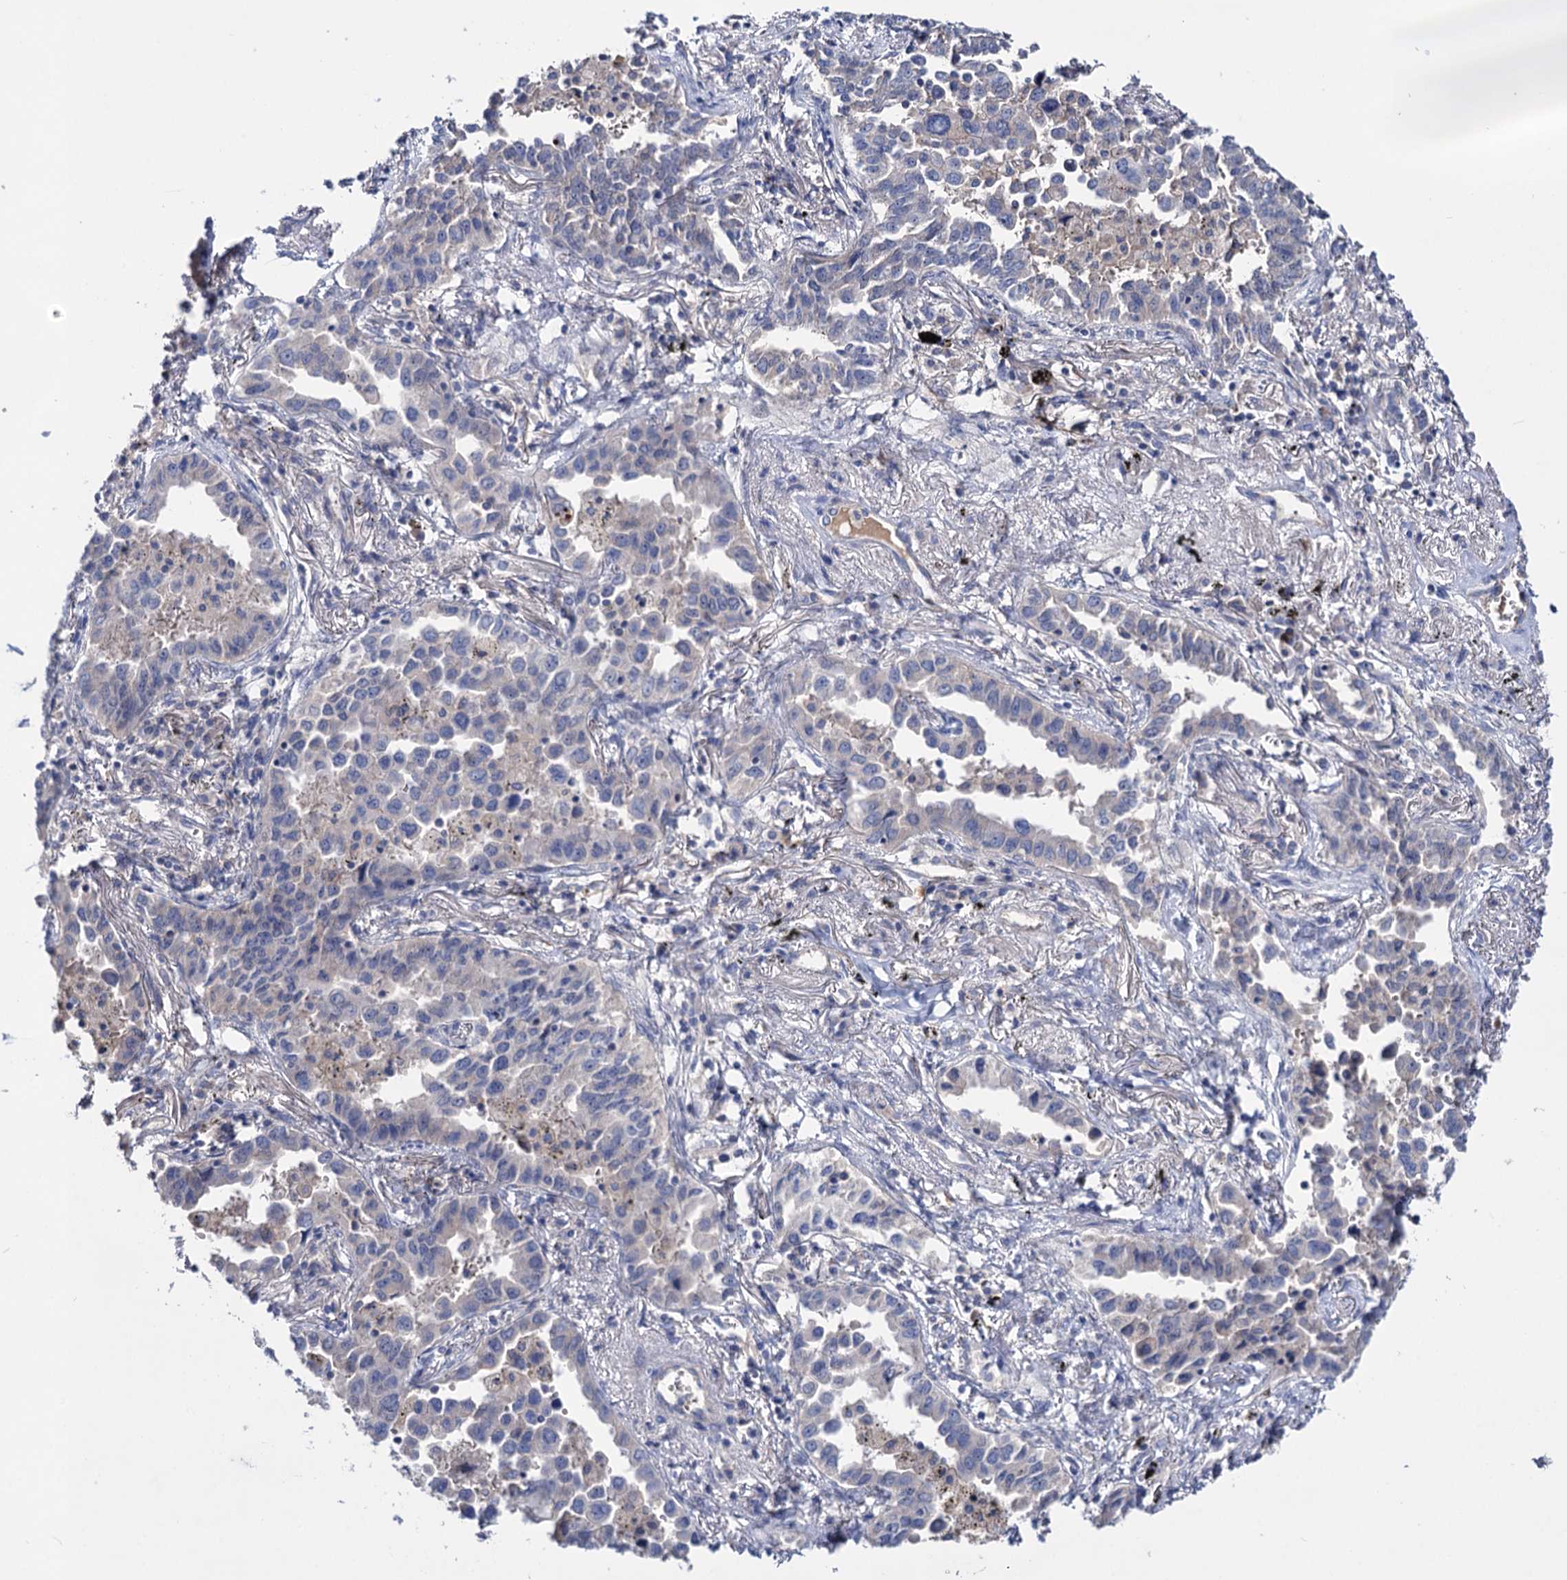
{"staining": {"intensity": "negative", "quantity": "none", "location": "none"}, "tissue": "lung cancer", "cell_type": "Tumor cells", "image_type": "cancer", "snomed": [{"axis": "morphology", "description": "Adenocarcinoma, NOS"}, {"axis": "topography", "description": "Lung"}], "caption": "Immunohistochemistry micrograph of neoplastic tissue: human lung cancer stained with DAB (3,3'-diaminobenzidine) shows no significant protein expression in tumor cells. (Brightfield microscopy of DAB immunohistochemistry at high magnification).", "gene": "PPP1R32", "patient": {"sex": "male", "age": 67}}